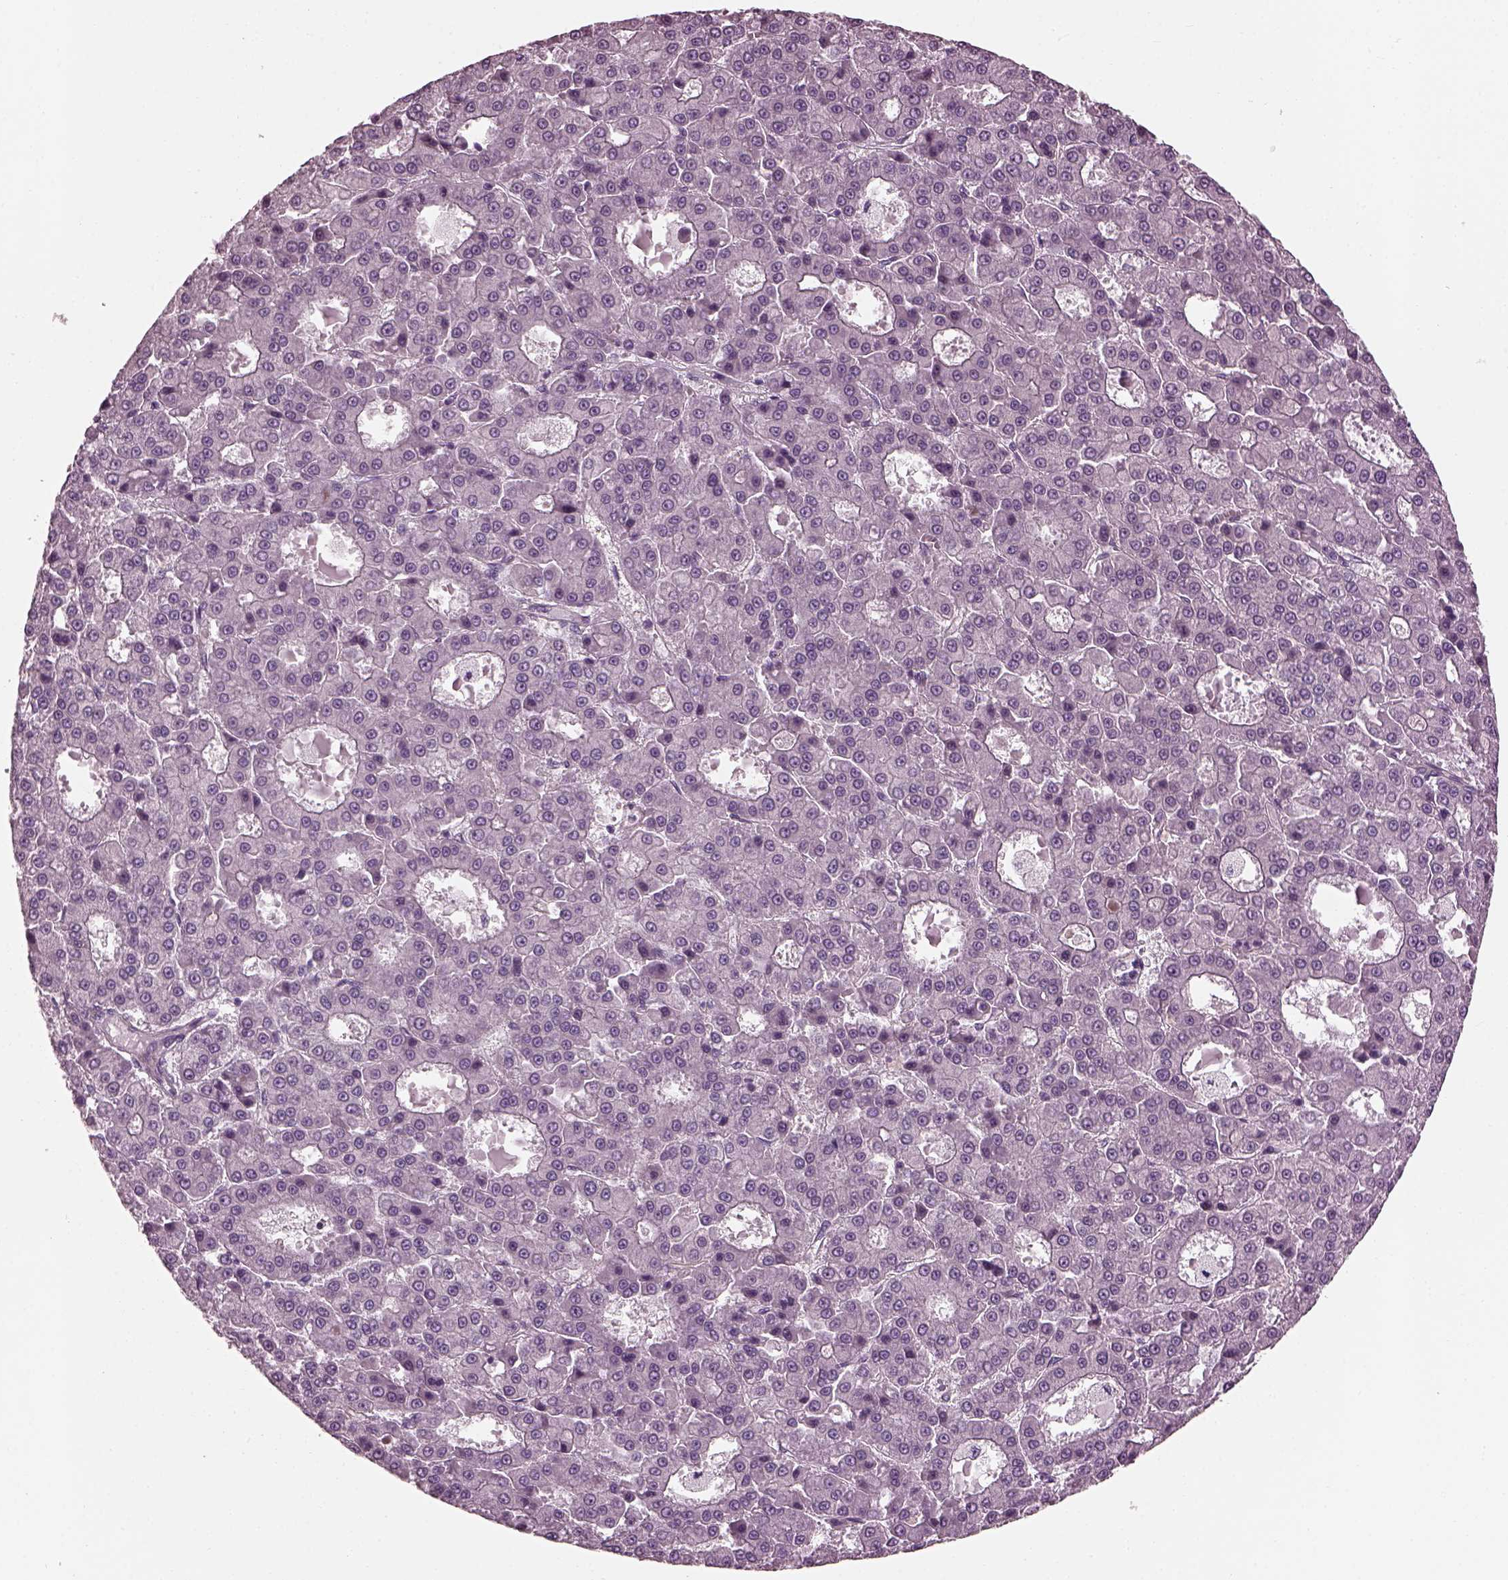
{"staining": {"intensity": "negative", "quantity": "none", "location": "none"}, "tissue": "liver cancer", "cell_type": "Tumor cells", "image_type": "cancer", "snomed": [{"axis": "morphology", "description": "Carcinoma, Hepatocellular, NOS"}, {"axis": "topography", "description": "Liver"}], "caption": "Human hepatocellular carcinoma (liver) stained for a protein using immunohistochemistry exhibits no expression in tumor cells.", "gene": "BFSP1", "patient": {"sex": "male", "age": 70}}